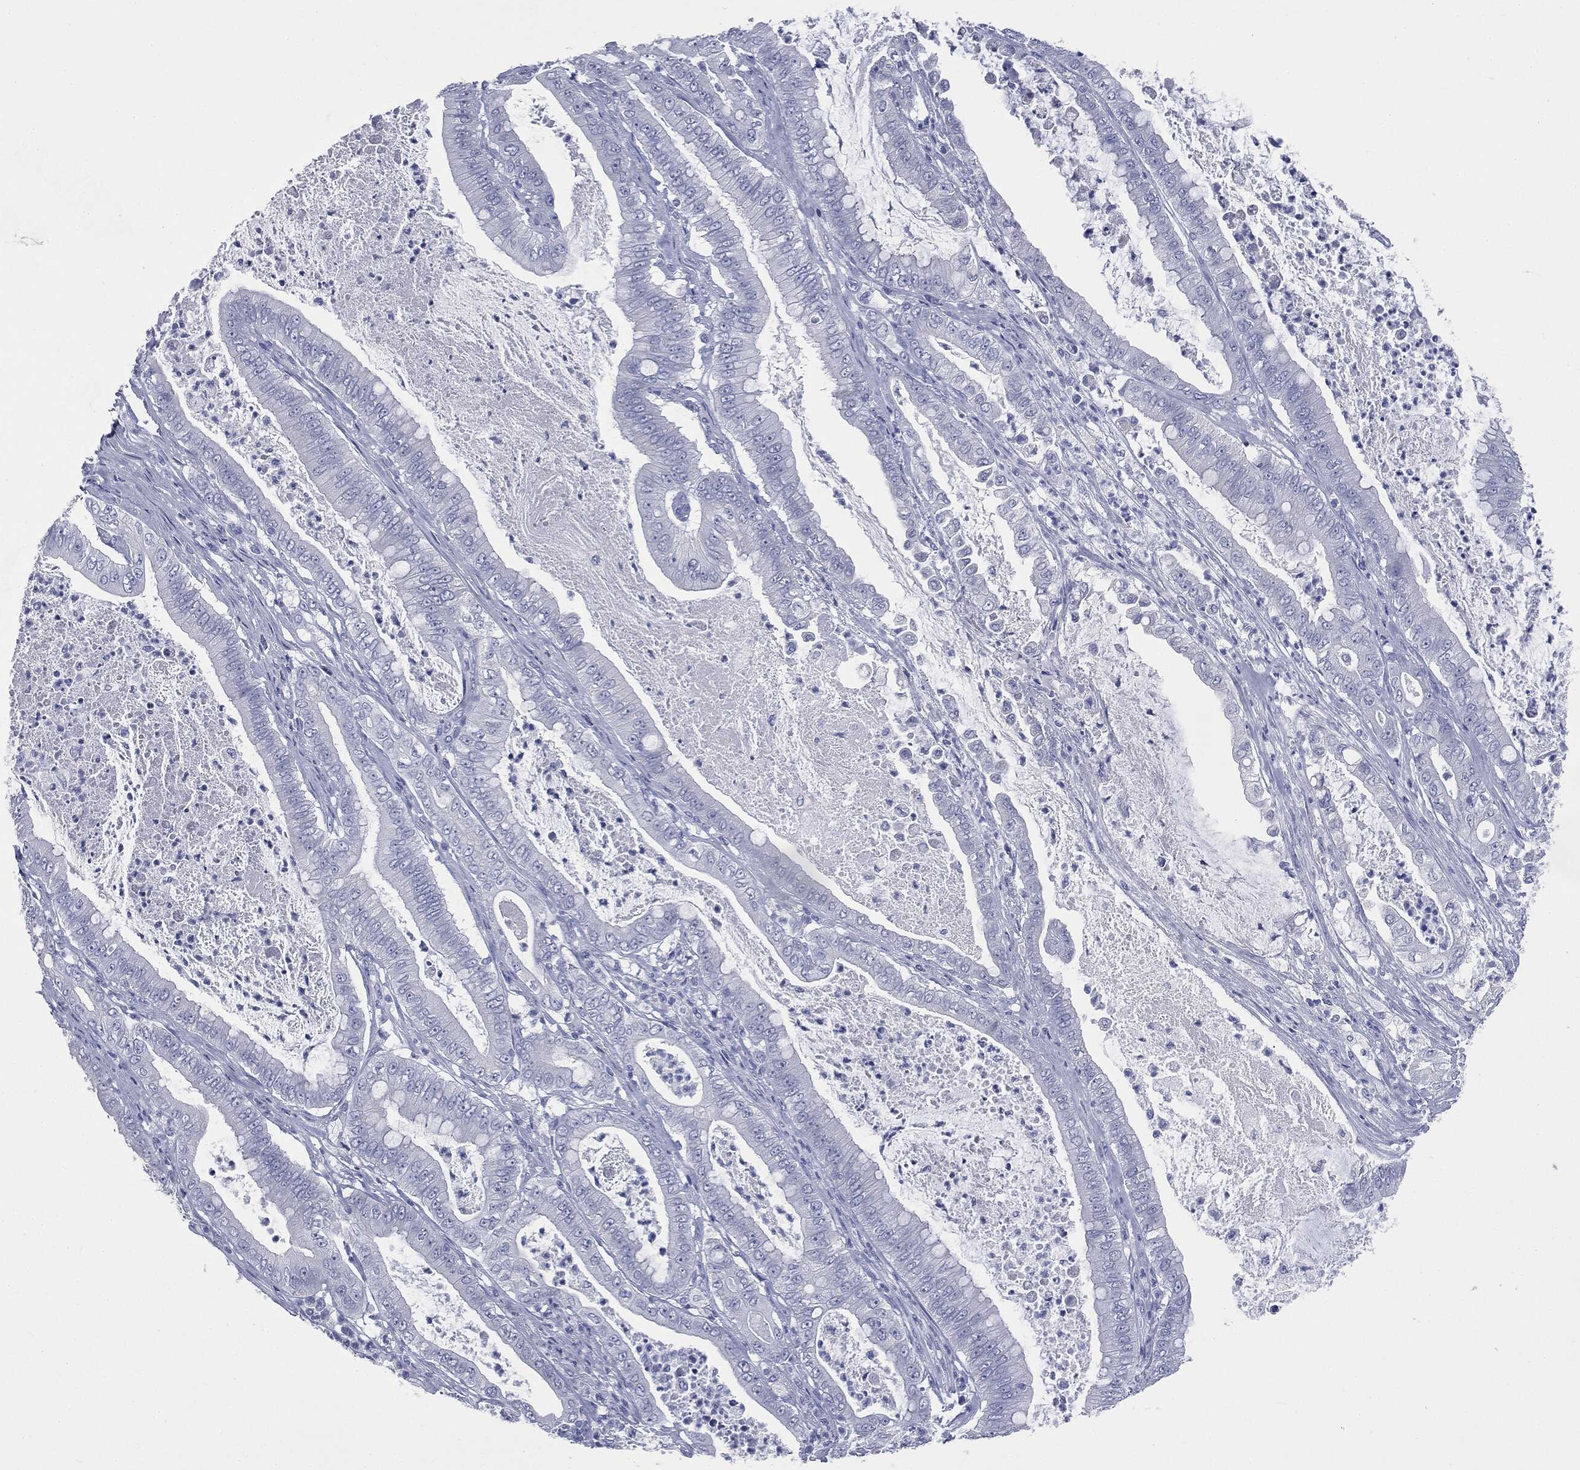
{"staining": {"intensity": "negative", "quantity": "none", "location": "none"}, "tissue": "pancreatic cancer", "cell_type": "Tumor cells", "image_type": "cancer", "snomed": [{"axis": "morphology", "description": "Adenocarcinoma, NOS"}, {"axis": "topography", "description": "Pancreas"}], "caption": "Immunohistochemistry micrograph of pancreatic adenocarcinoma stained for a protein (brown), which displays no positivity in tumor cells.", "gene": "ATP2A1", "patient": {"sex": "male", "age": 71}}